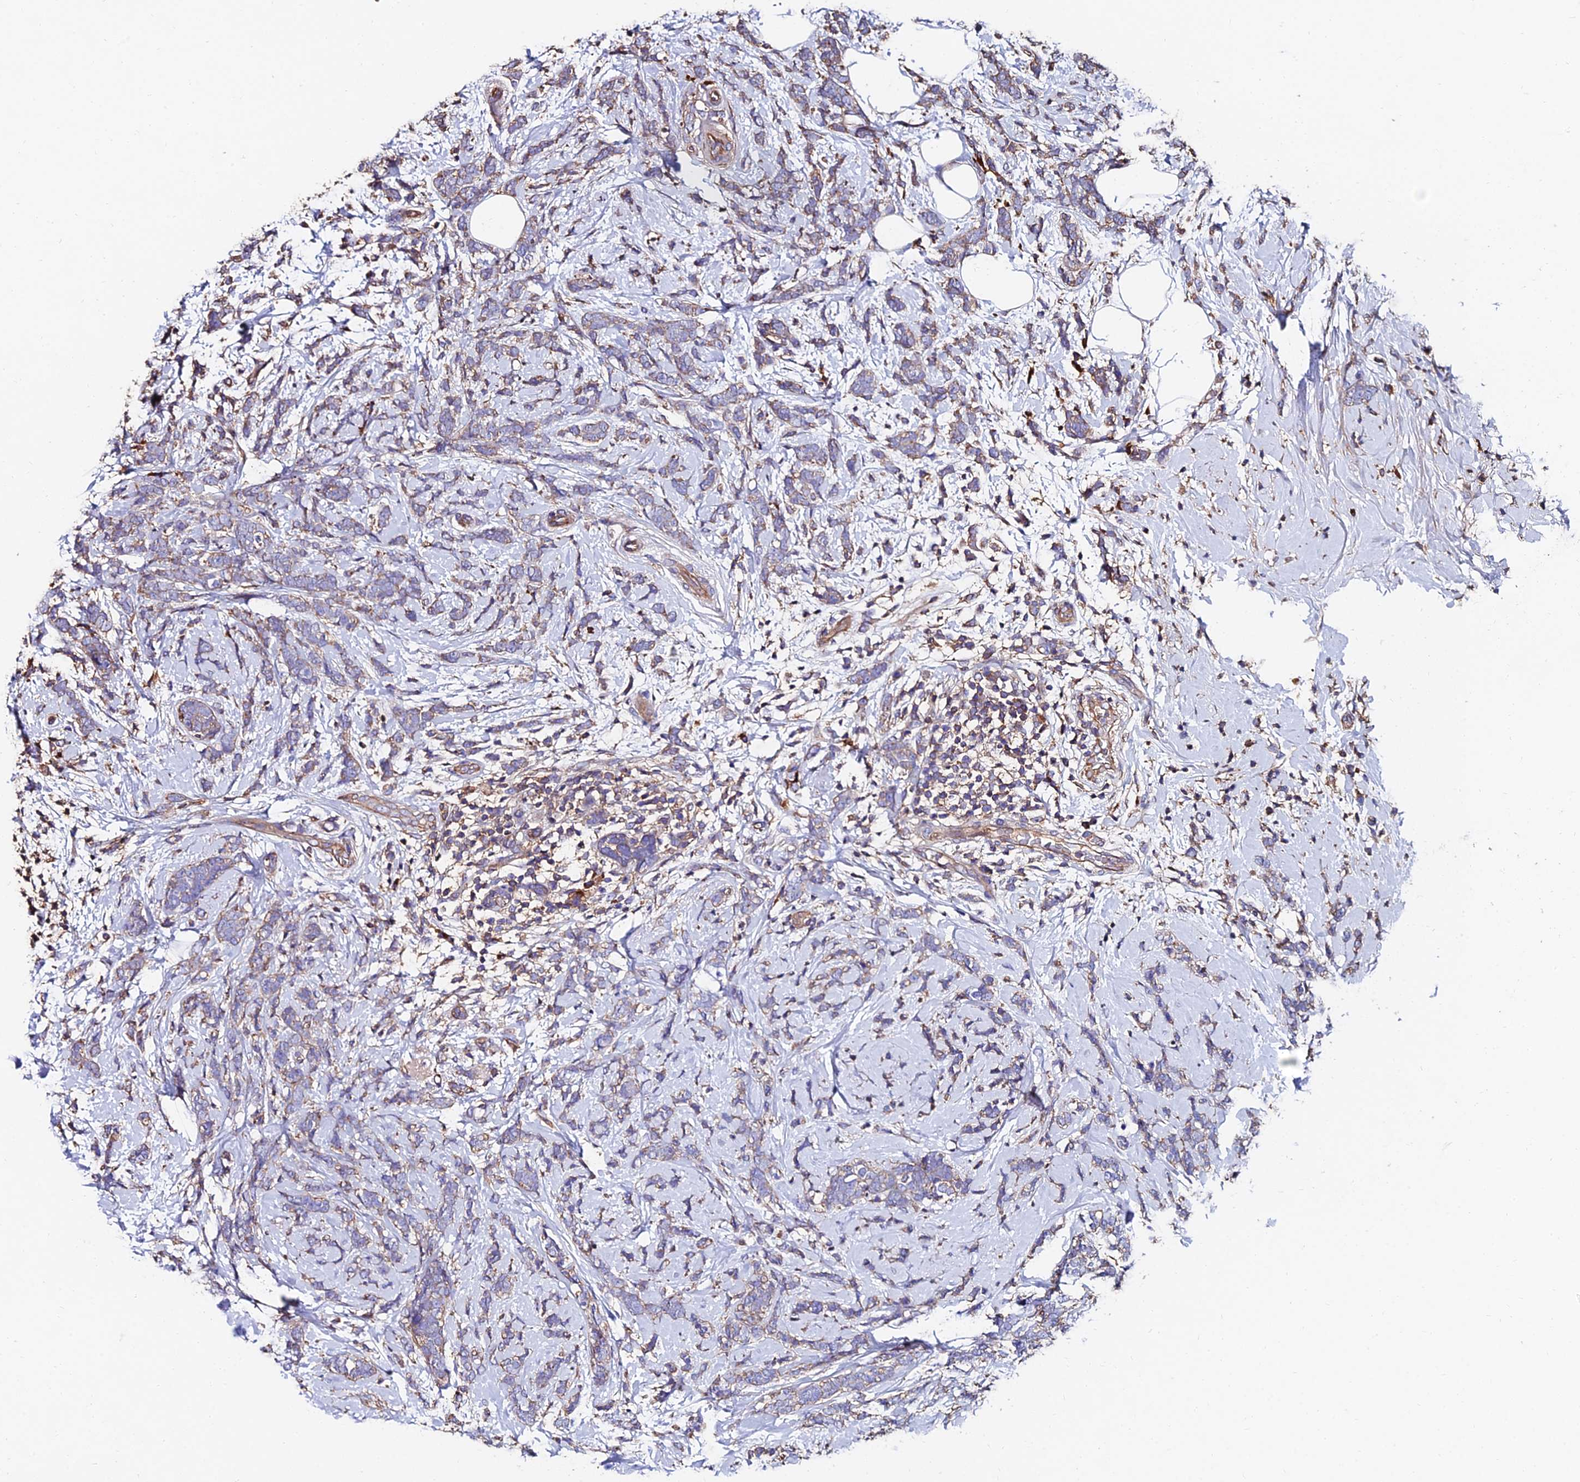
{"staining": {"intensity": "weak", "quantity": "25%-75%", "location": "cytoplasmic/membranous"}, "tissue": "breast cancer", "cell_type": "Tumor cells", "image_type": "cancer", "snomed": [{"axis": "morphology", "description": "Lobular carcinoma"}, {"axis": "topography", "description": "Breast"}], "caption": "Immunohistochemical staining of human lobular carcinoma (breast) displays low levels of weak cytoplasmic/membranous positivity in about 25%-75% of tumor cells.", "gene": "EXT1", "patient": {"sex": "female", "age": 58}}